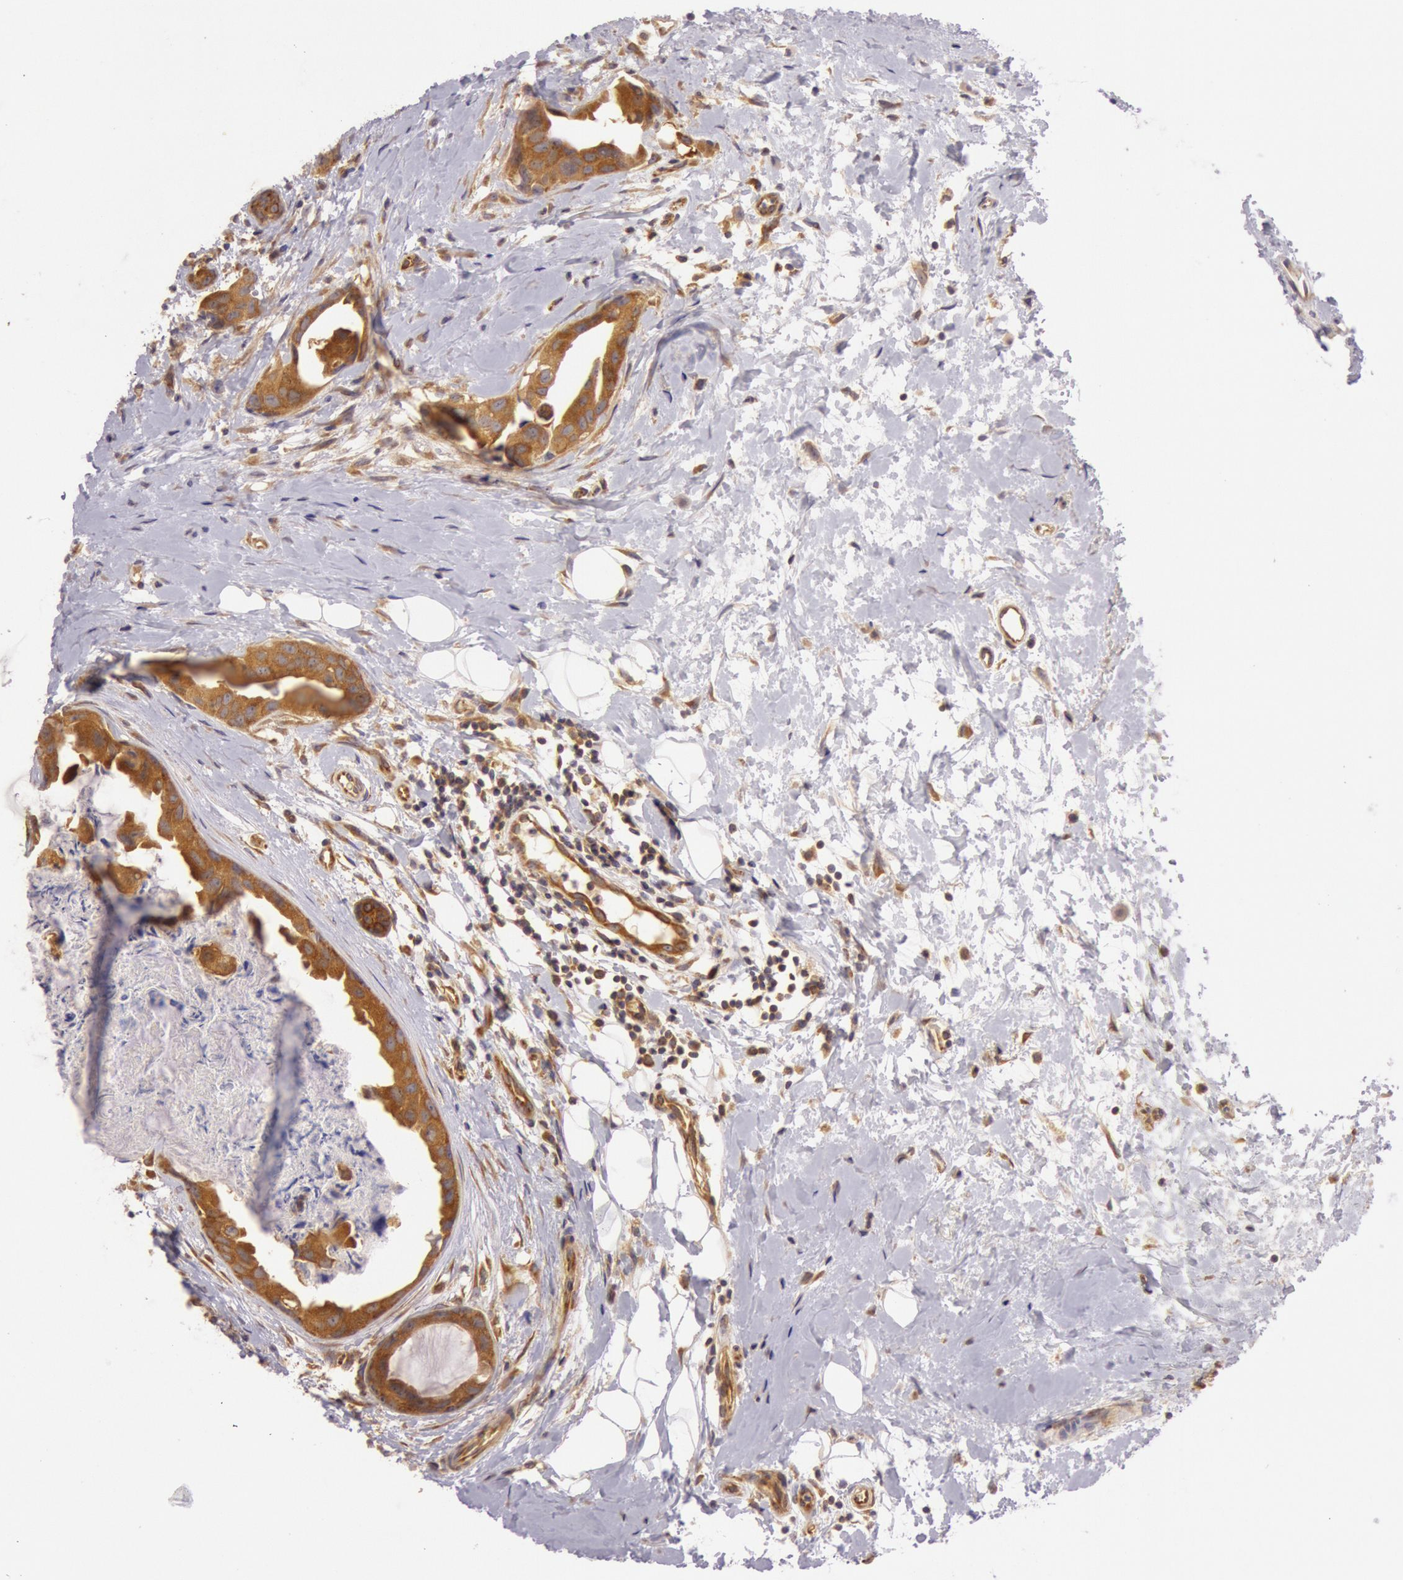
{"staining": {"intensity": "moderate", "quantity": ">75%", "location": "cytoplasmic/membranous"}, "tissue": "breast cancer", "cell_type": "Tumor cells", "image_type": "cancer", "snomed": [{"axis": "morphology", "description": "Duct carcinoma"}, {"axis": "topography", "description": "Breast"}], "caption": "About >75% of tumor cells in human breast cancer reveal moderate cytoplasmic/membranous protein positivity as visualized by brown immunohistochemical staining.", "gene": "CHUK", "patient": {"sex": "female", "age": 40}}